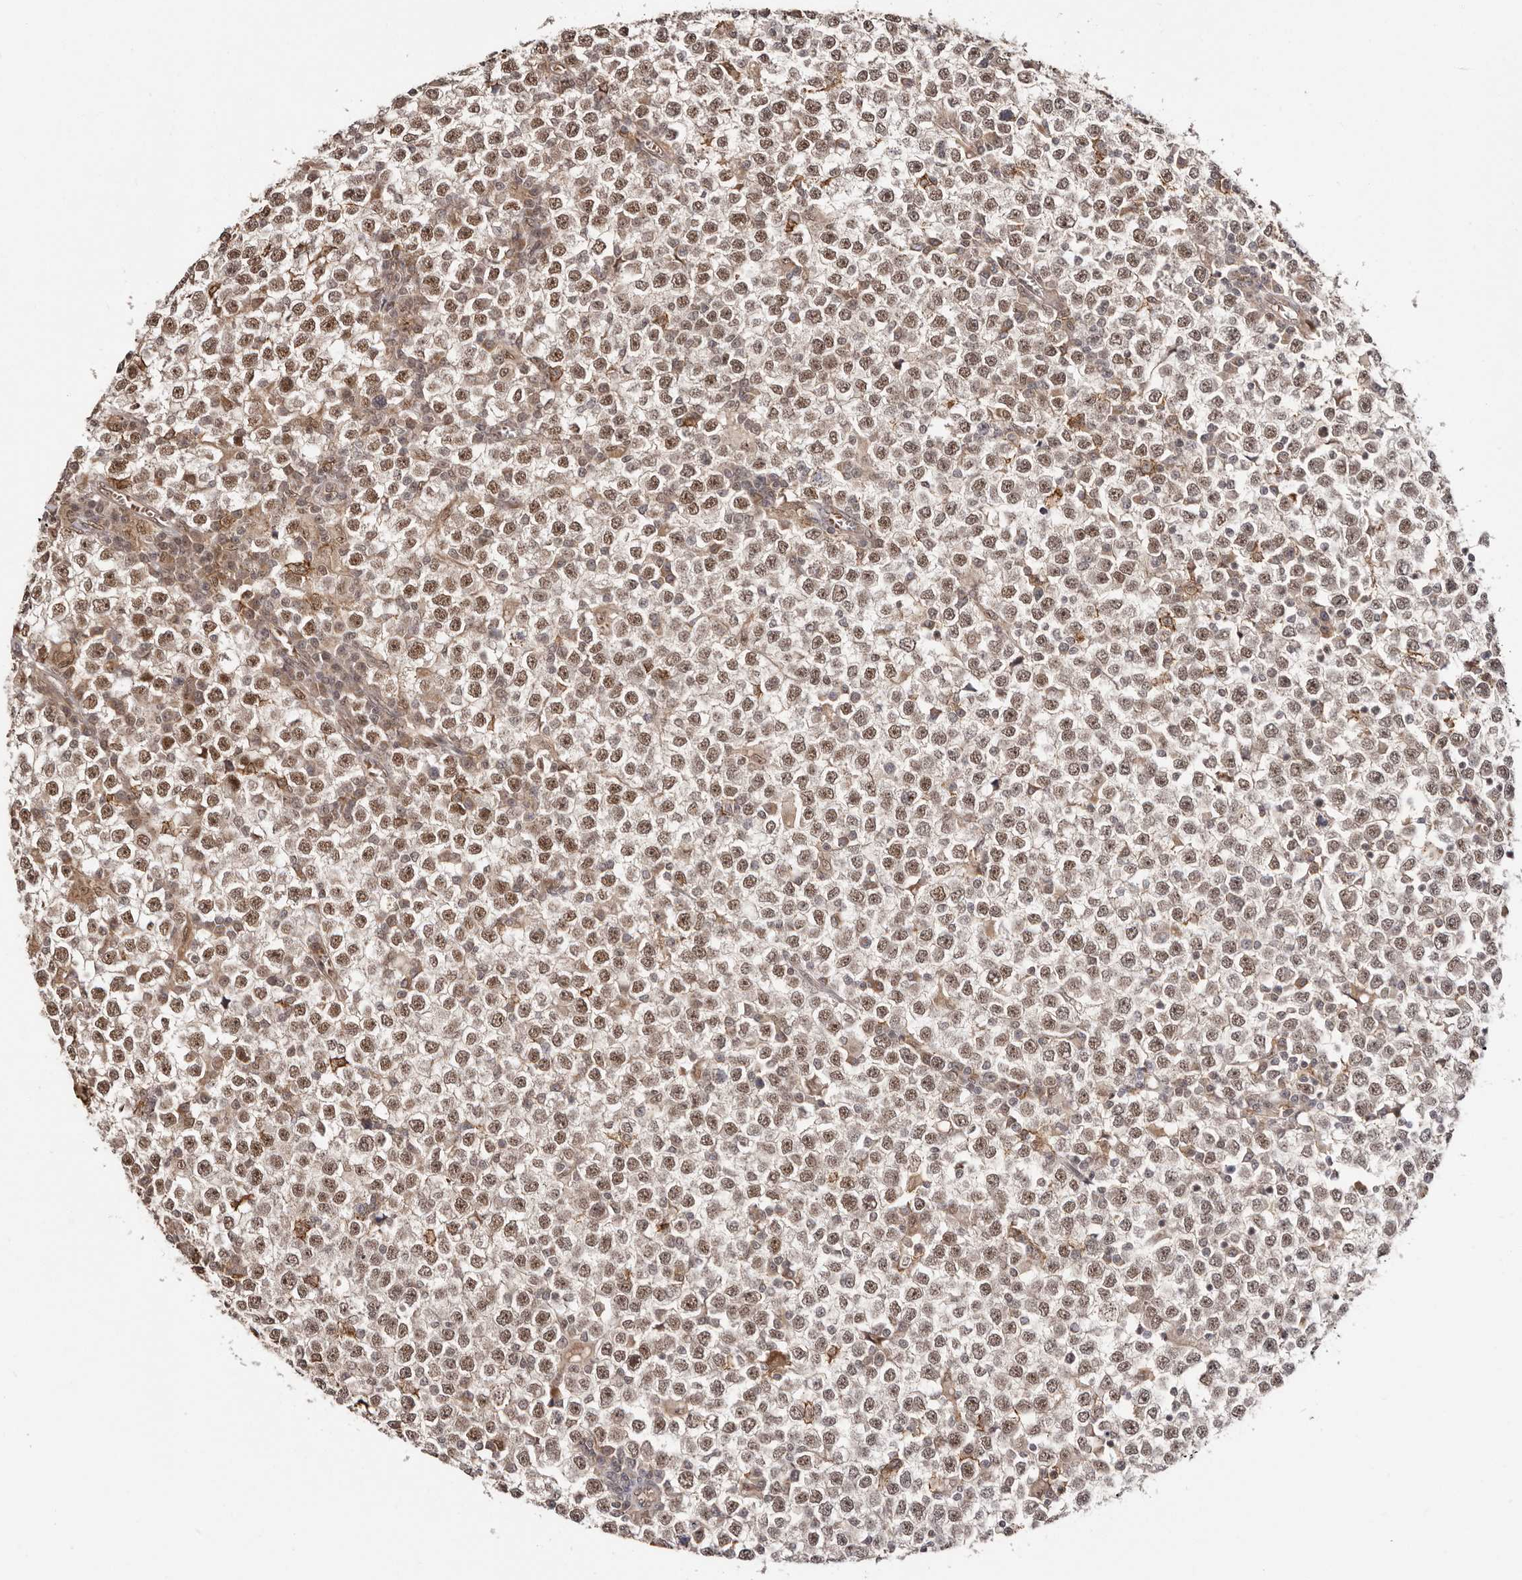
{"staining": {"intensity": "moderate", "quantity": ">75%", "location": "nuclear"}, "tissue": "testis cancer", "cell_type": "Tumor cells", "image_type": "cancer", "snomed": [{"axis": "morphology", "description": "Seminoma, NOS"}, {"axis": "topography", "description": "Testis"}], "caption": "The histopathology image shows immunohistochemical staining of testis cancer. There is moderate nuclear positivity is appreciated in about >75% of tumor cells.", "gene": "MED8", "patient": {"sex": "male", "age": 65}}